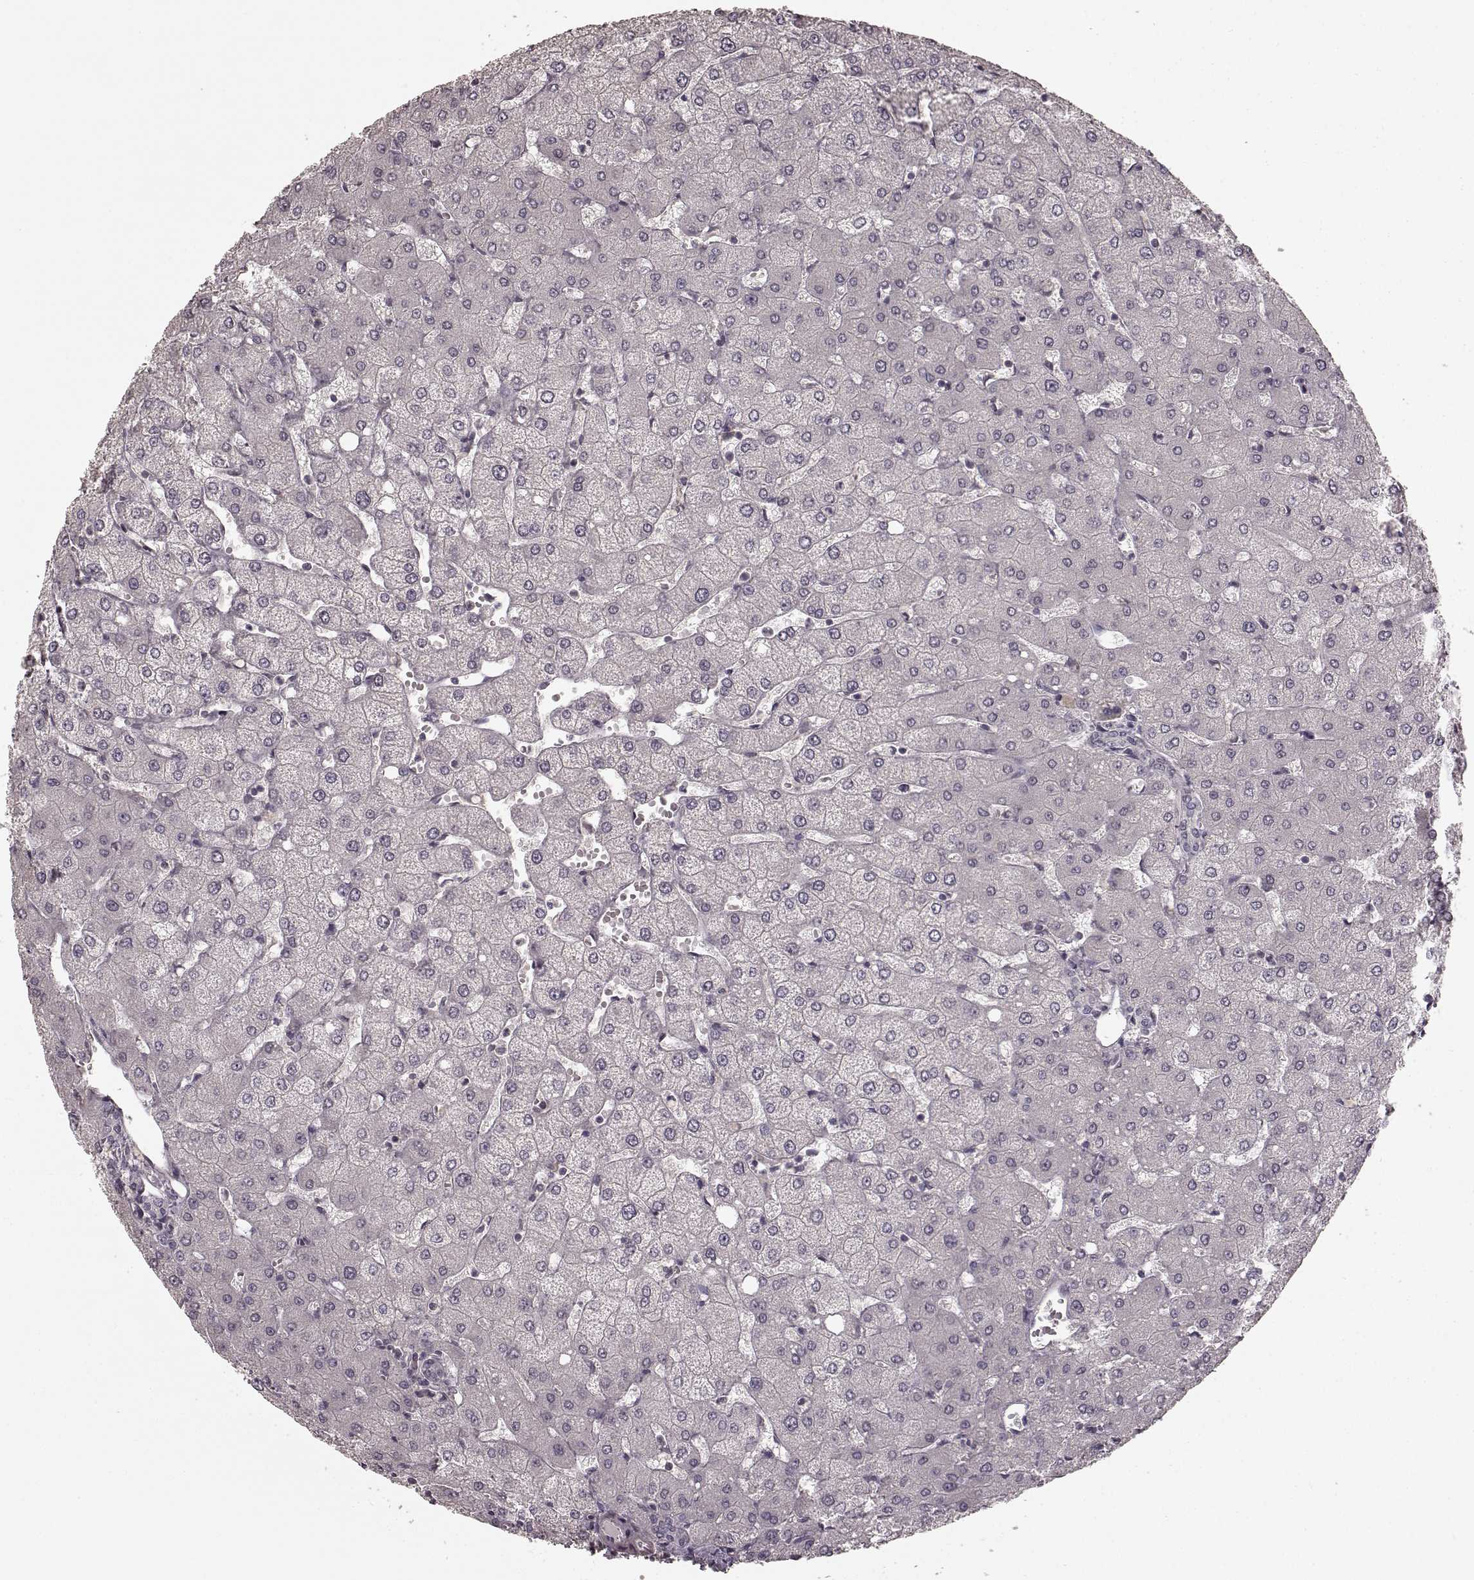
{"staining": {"intensity": "negative", "quantity": "none", "location": "none"}, "tissue": "liver", "cell_type": "Cholangiocytes", "image_type": "normal", "snomed": [{"axis": "morphology", "description": "Normal tissue, NOS"}, {"axis": "topography", "description": "Liver"}], "caption": "Immunohistochemistry of unremarkable liver exhibits no staining in cholangiocytes.", "gene": "PRKCE", "patient": {"sex": "female", "age": 54}}